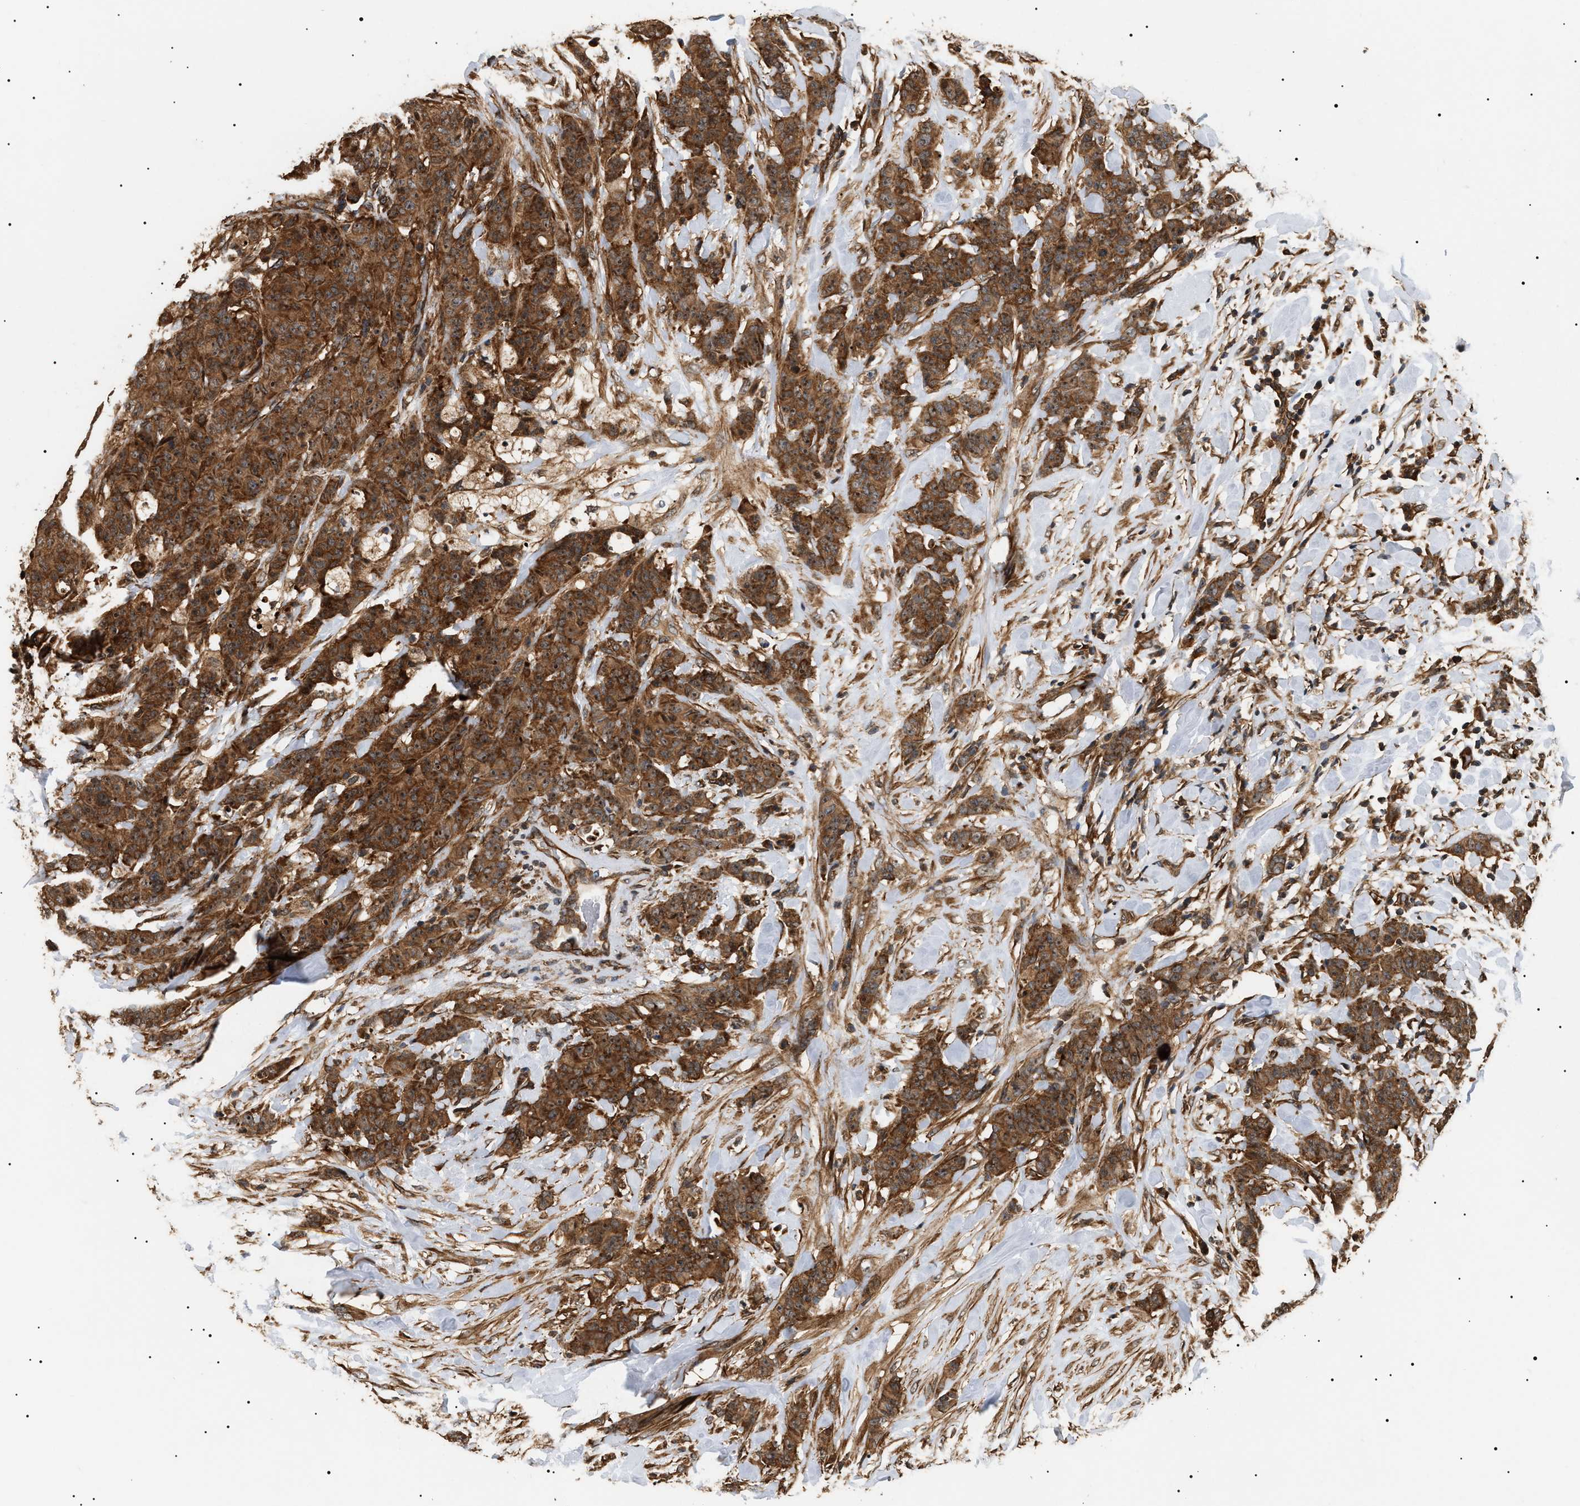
{"staining": {"intensity": "strong", "quantity": ">75%", "location": "cytoplasmic/membranous,nuclear"}, "tissue": "breast cancer", "cell_type": "Tumor cells", "image_type": "cancer", "snomed": [{"axis": "morphology", "description": "Normal tissue, NOS"}, {"axis": "morphology", "description": "Duct carcinoma"}, {"axis": "topography", "description": "Breast"}], "caption": "Immunohistochemical staining of human breast cancer (infiltrating ductal carcinoma) reveals high levels of strong cytoplasmic/membranous and nuclear expression in about >75% of tumor cells.", "gene": "SH3GLB2", "patient": {"sex": "female", "age": 40}}